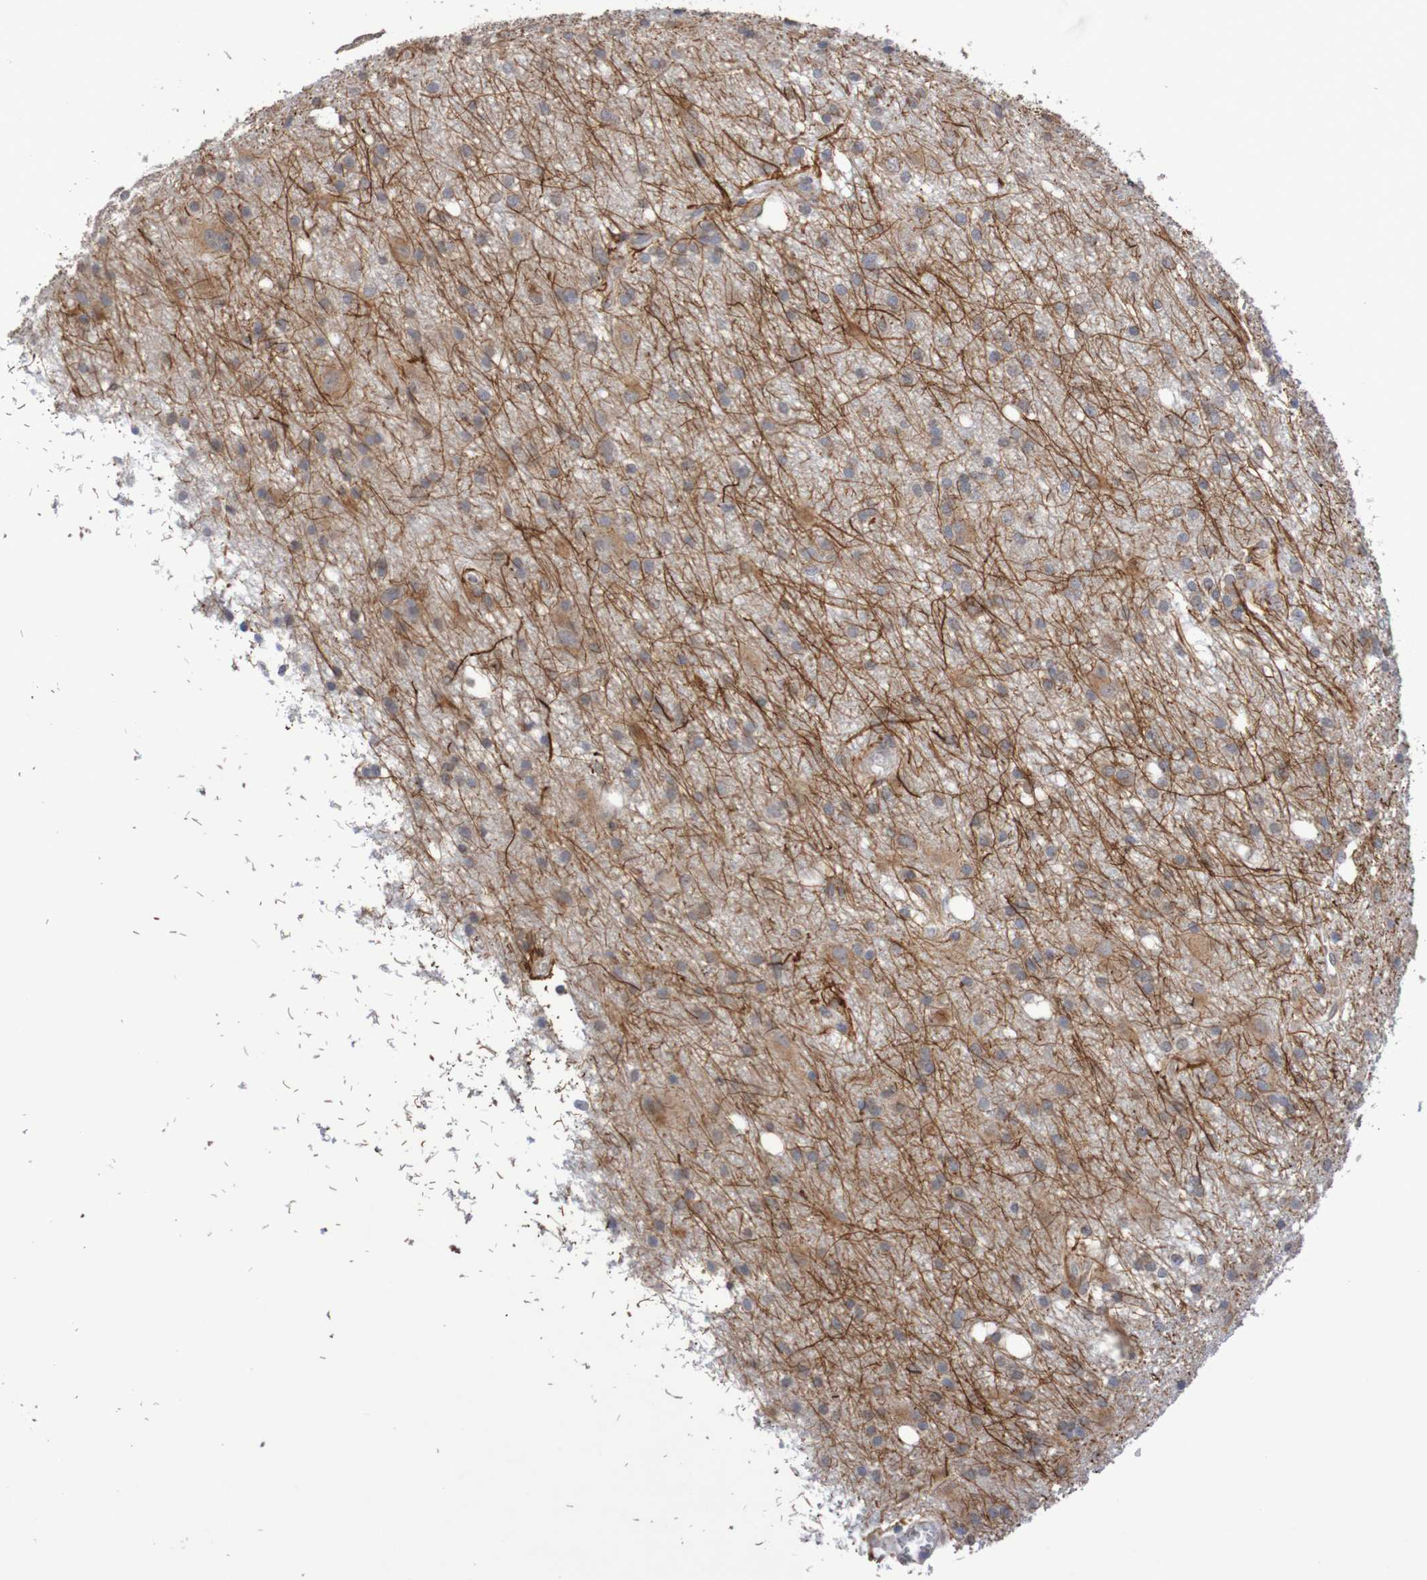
{"staining": {"intensity": "weak", "quantity": "25%-75%", "location": "cytoplasmic/membranous"}, "tissue": "glioma", "cell_type": "Tumor cells", "image_type": "cancer", "snomed": [{"axis": "morphology", "description": "Glioma, malignant, High grade"}, {"axis": "topography", "description": "Brain"}], "caption": "Glioma stained for a protein displays weak cytoplasmic/membranous positivity in tumor cells.", "gene": "DVL1", "patient": {"sex": "female", "age": 59}}